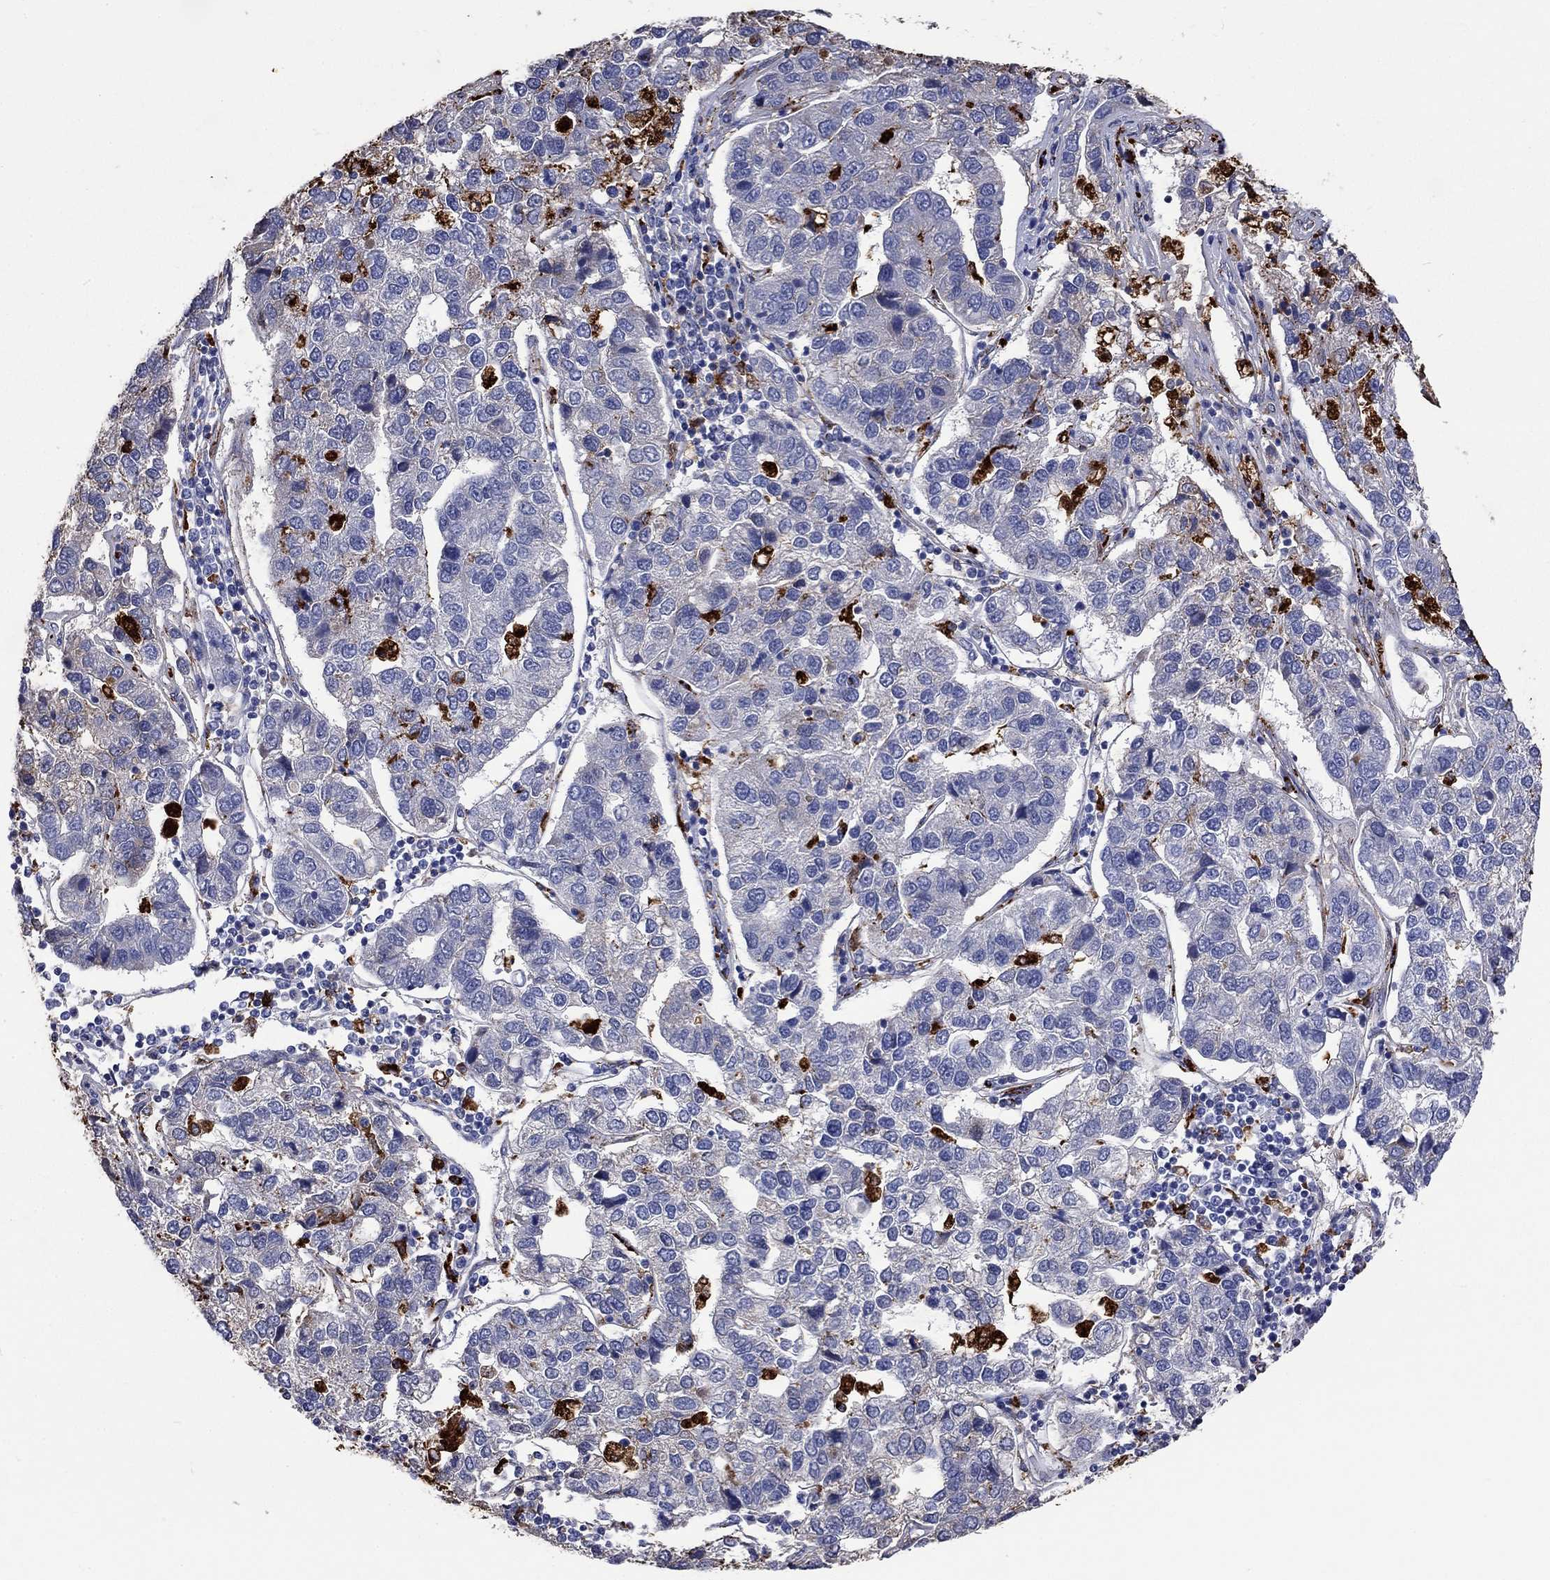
{"staining": {"intensity": "negative", "quantity": "none", "location": "none"}, "tissue": "pancreatic cancer", "cell_type": "Tumor cells", "image_type": "cancer", "snomed": [{"axis": "morphology", "description": "Adenocarcinoma, NOS"}, {"axis": "topography", "description": "Pancreas"}], "caption": "Immunohistochemical staining of human pancreatic adenocarcinoma demonstrates no significant staining in tumor cells. (DAB immunohistochemistry with hematoxylin counter stain).", "gene": "CTSB", "patient": {"sex": "female", "age": 61}}